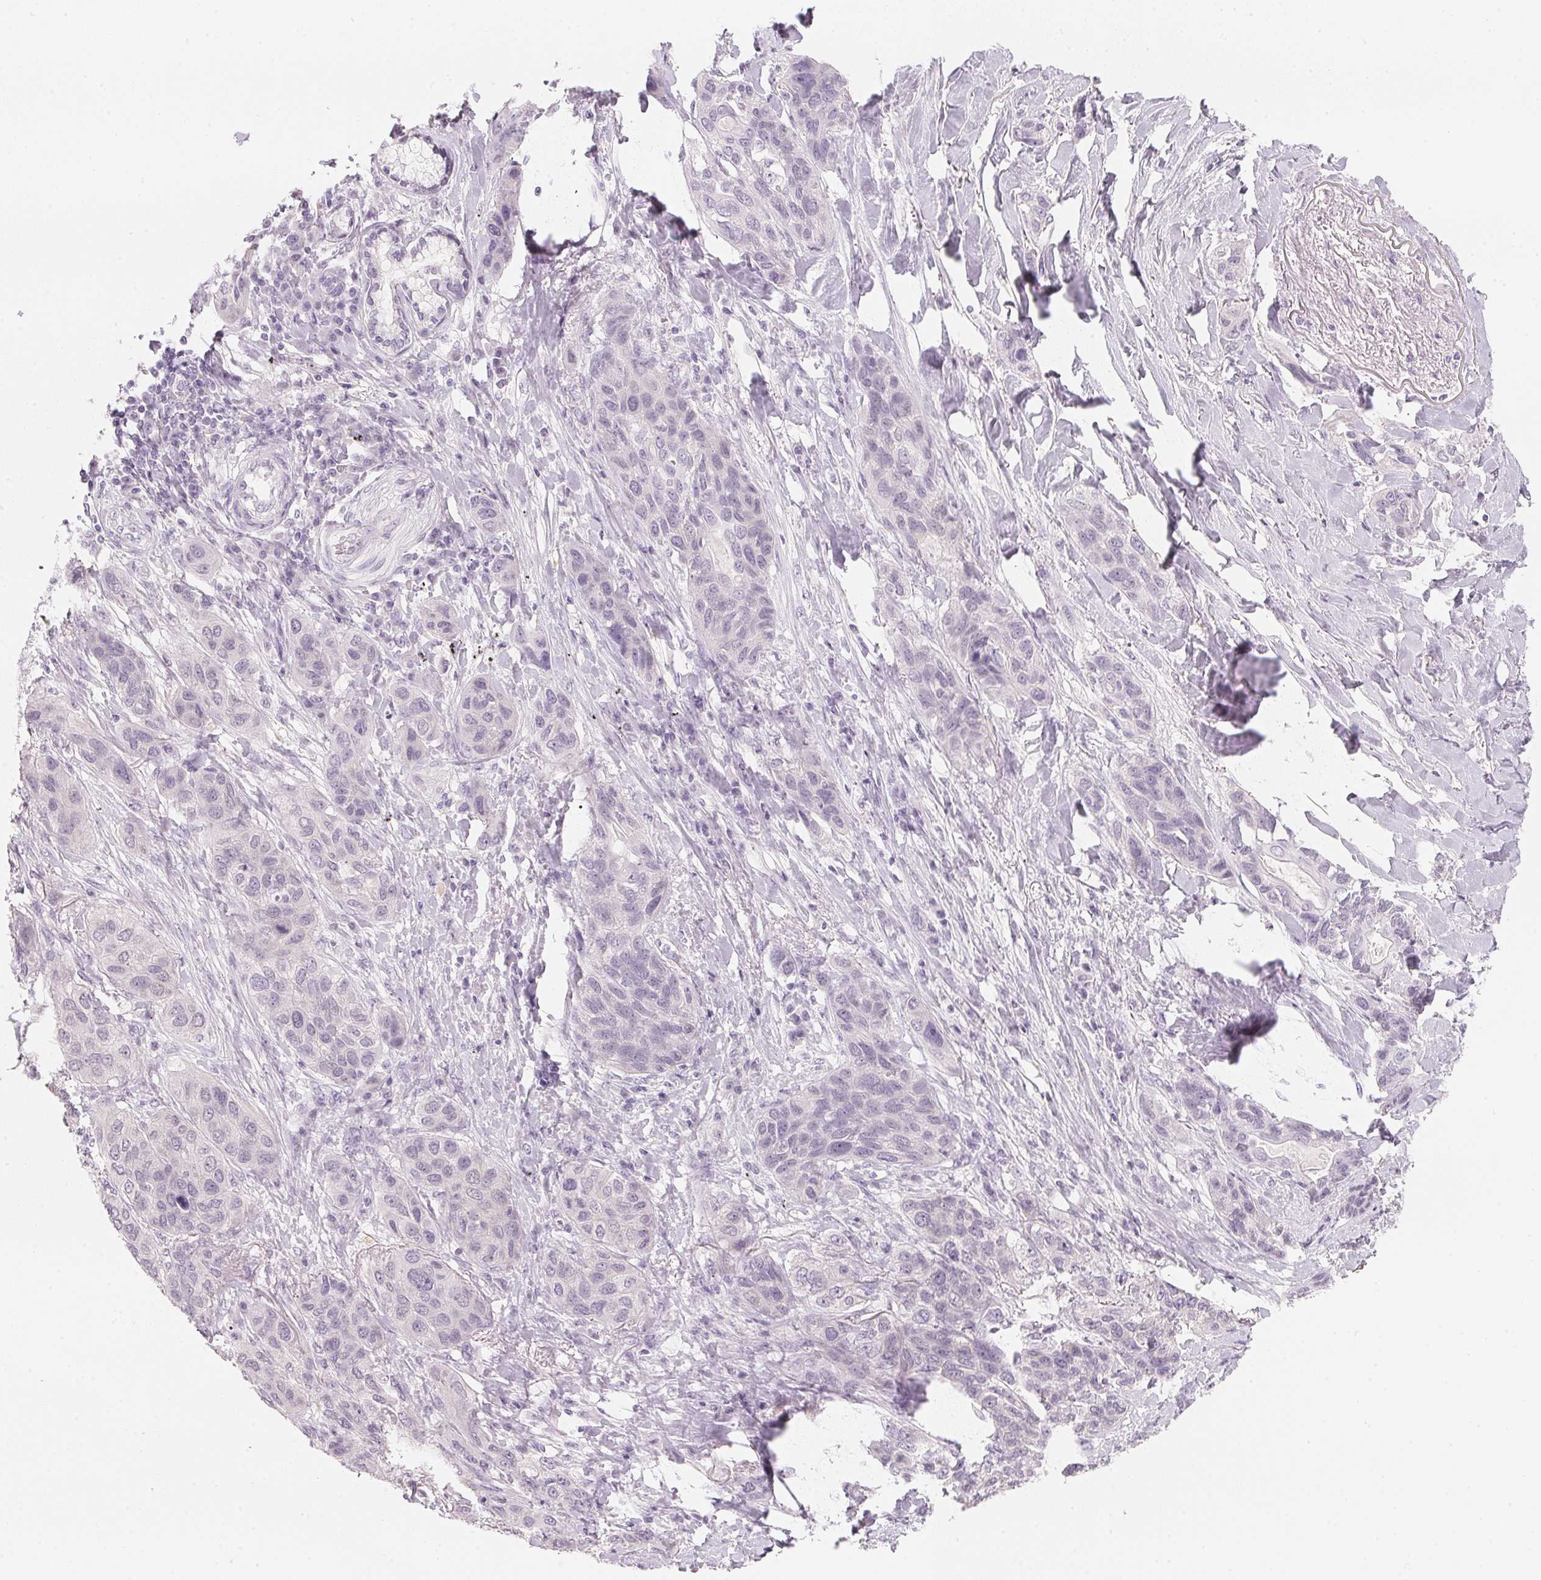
{"staining": {"intensity": "negative", "quantity": "none", "location": "none"}, "tissue": "lung cancer", "cell_type": "Tumor cells", "image_type": "cancer", "snomed": [{"axis": "morphology", "description": "Squamous cell carcinoma, NOS"}, {"axis": "topography", "description": "Lung"}], "caption": "Squamous cell carcinoma (lung) was stained to show a protein in brown. There is no significant positivity in tumor cells. (Brightfield microscopy of DAB (3,3'-diaminobenzidine) immunohistochemistry at high magnification).", "gene": "CFAP276", "patient": {"sex": "female", "age": 70}}